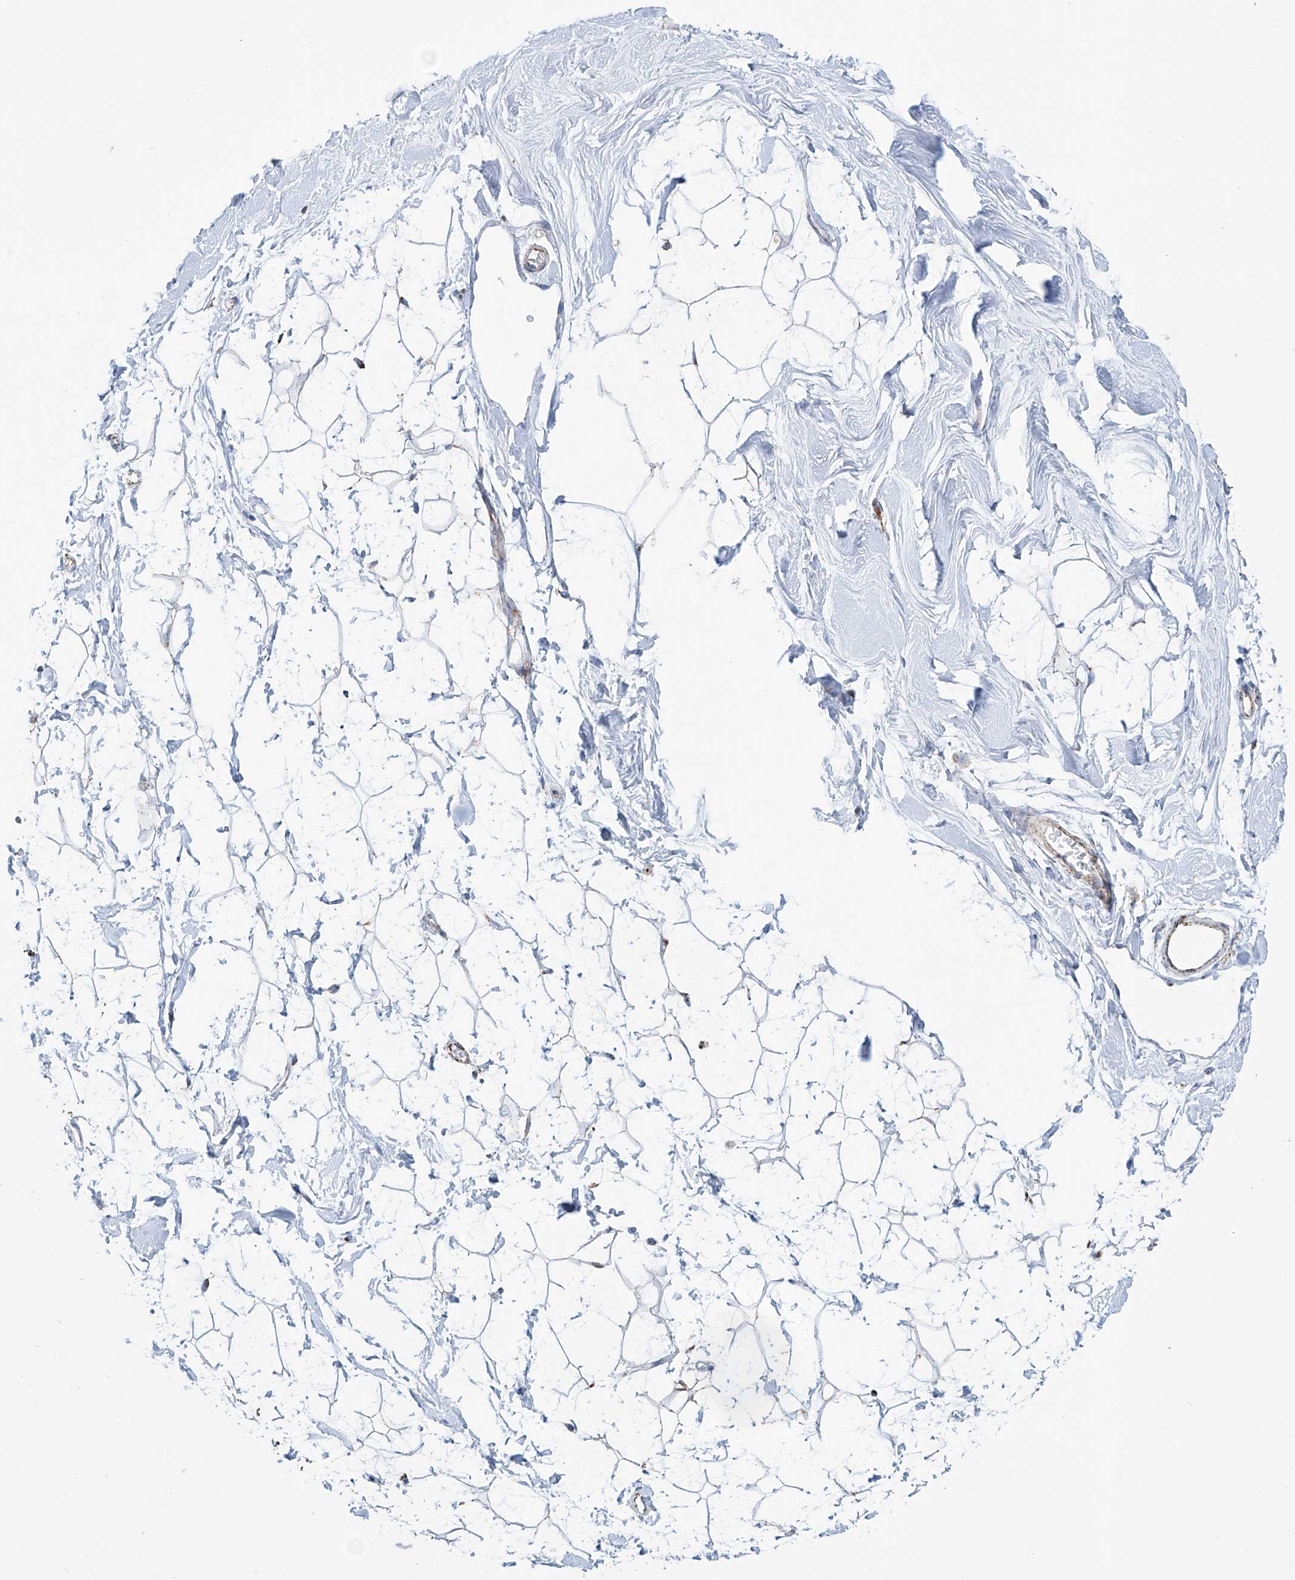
{"staining": {"intensity": "negative", "quantity": "none", "location": "none"}, "tissue": "breast", "cell_type": "Adipocytes", "image_type": "normal", "snomed": [{"axis": "morphology", "description": "Normal tissue, NOS"}, {"axis": "topography", "description": "Breast"}], "caption": "Immunohistochemistry image of benign human breast stained for a protein (brown), which exhibits no positivity in adipocytes.", "gene": "ALDH6A1", "patient": {"sex": "female", "age": 26}}